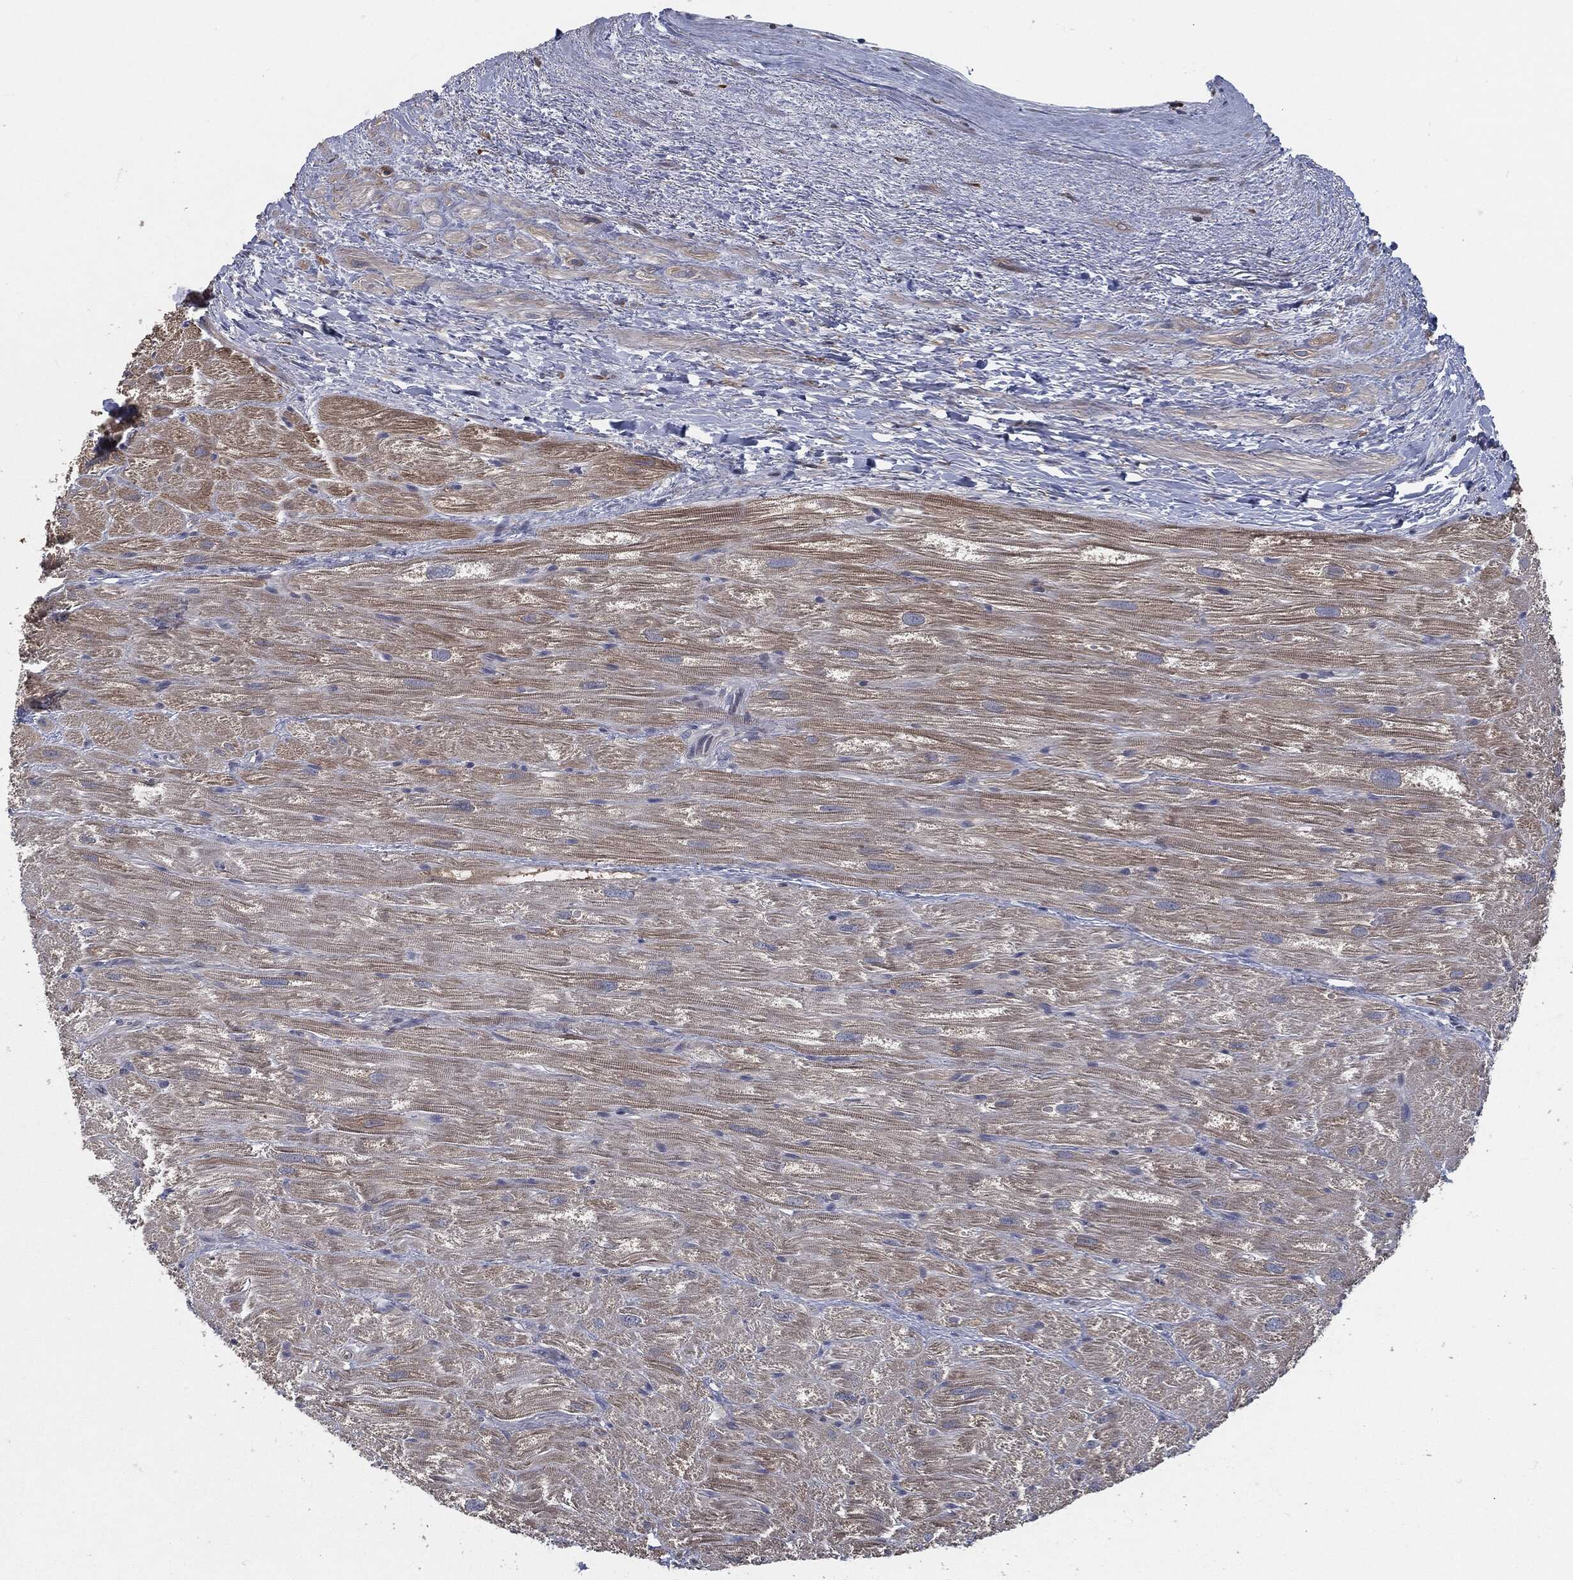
{"staining": {"intensity": "moderate", "quantity": "25%-75%", "location": "cytoplasmic/membranous"}, "tissue": "heart muscle", "cell_type": "Cardiomyocytes", "image_type": "normal", "snomed": [{"axis": "morphology", "description": "Normal tissue, NOS"}, {"axis": "topography", "description": "Heart"}], "caption": "This histopathology image displays unremarkable heart muscle stained with immunohistochemistry (IHC) to label a protein in brown. The cytoplasmic/membranous of cardiomyocytes show moderate positivity for the protein. Nuclei are counter-stained blue.", "gene": "PRDX4", "patient": {"sex": "male", "age": 62}}